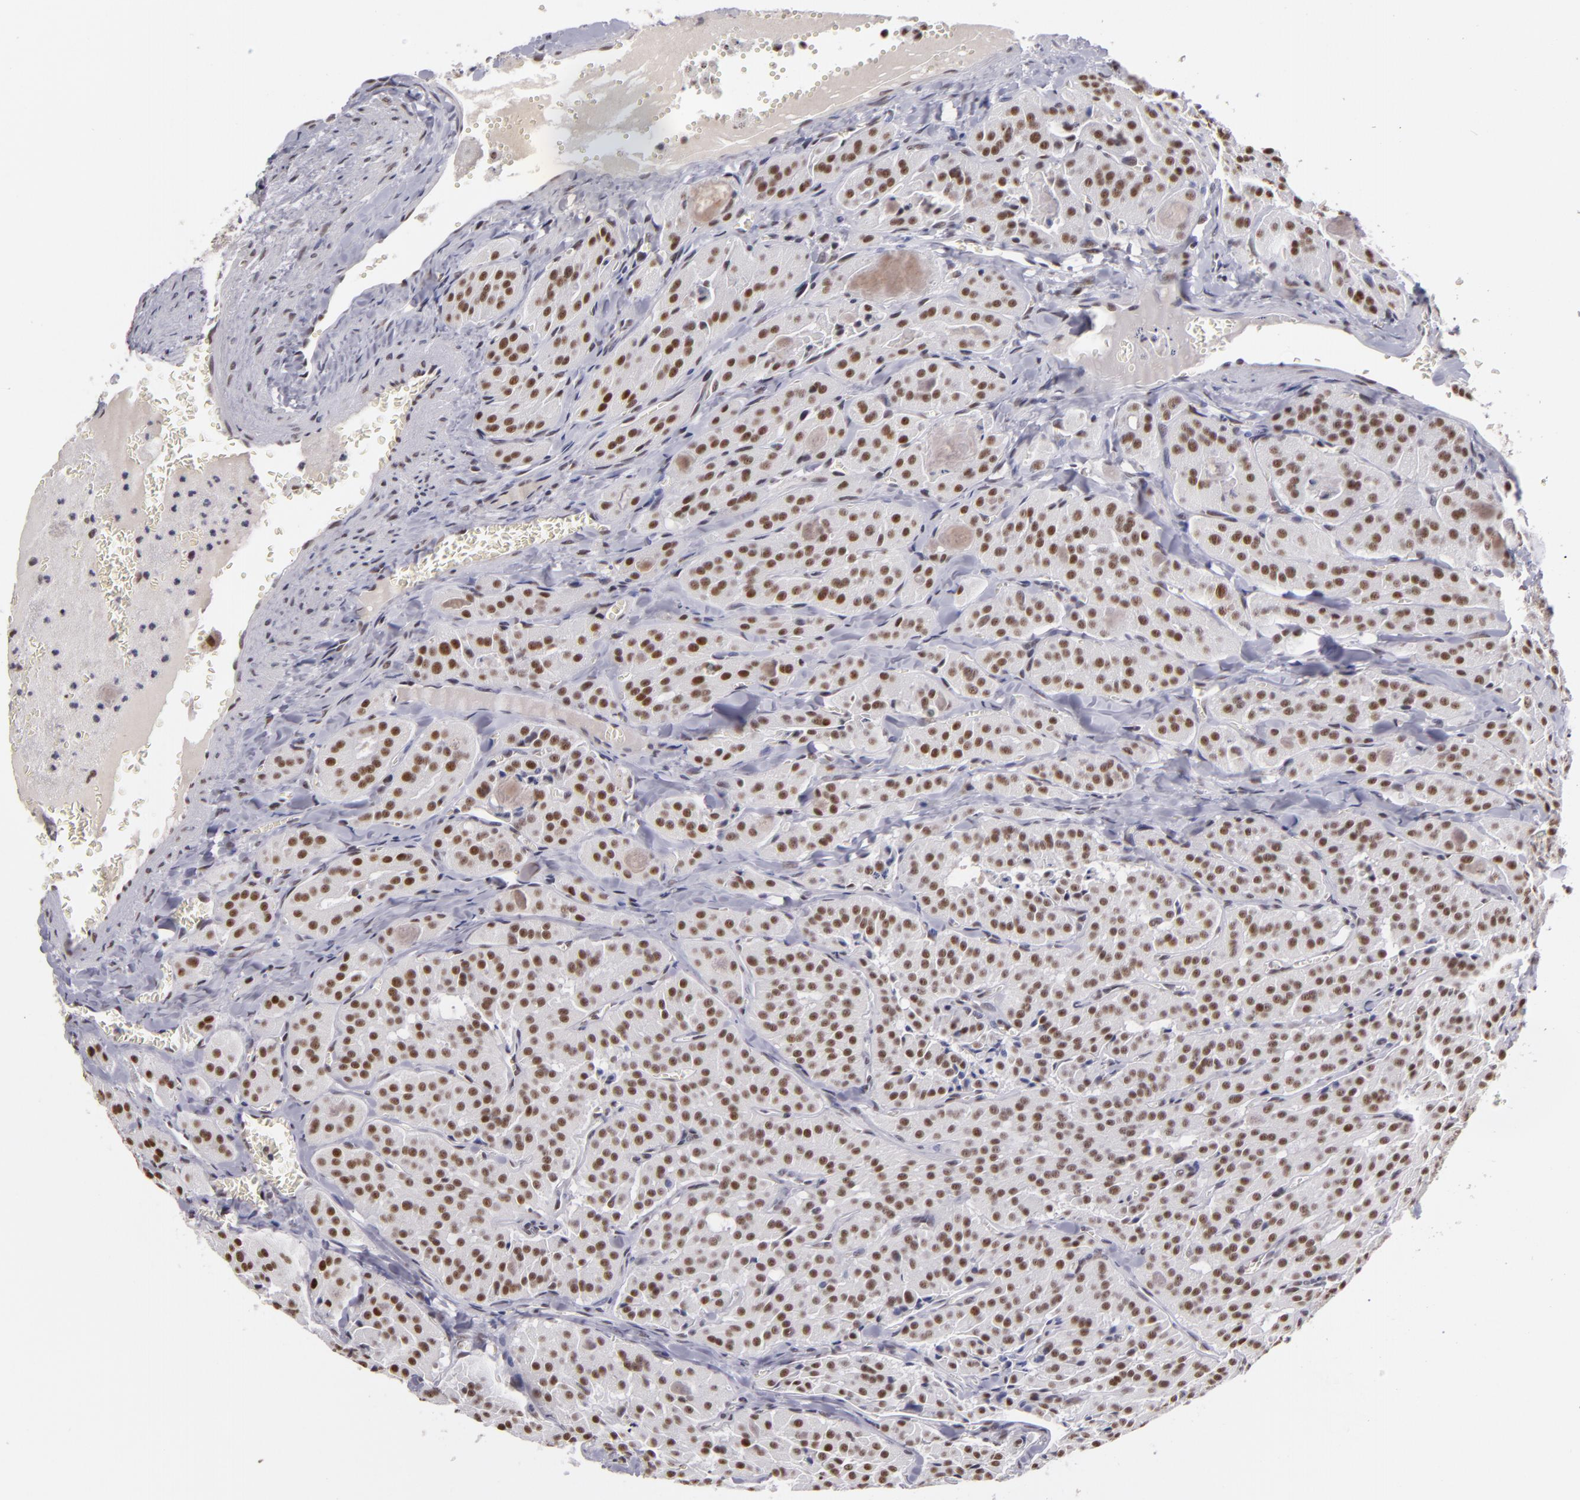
{"staining": {"intensity": "moderate", "quantity": ">75%", "location": "nuclear"}, "tissue": "thyroid cancer", "cell_type": "Tumor cells", "image_type": "cancer", "snomed": [{"axis": "morphology", "description": "Carcinoma, NOS"}, {"axis": "topography", "description": "Thyroid gland"}], "caption": "Carcinoma (thyroid) was stained to show a protein in brown. There is medium levels of moderate nuclear expression in about >75% of tumor cells.", "gene": "INTS6", "patient": {"sex": "male", "age": 76}}